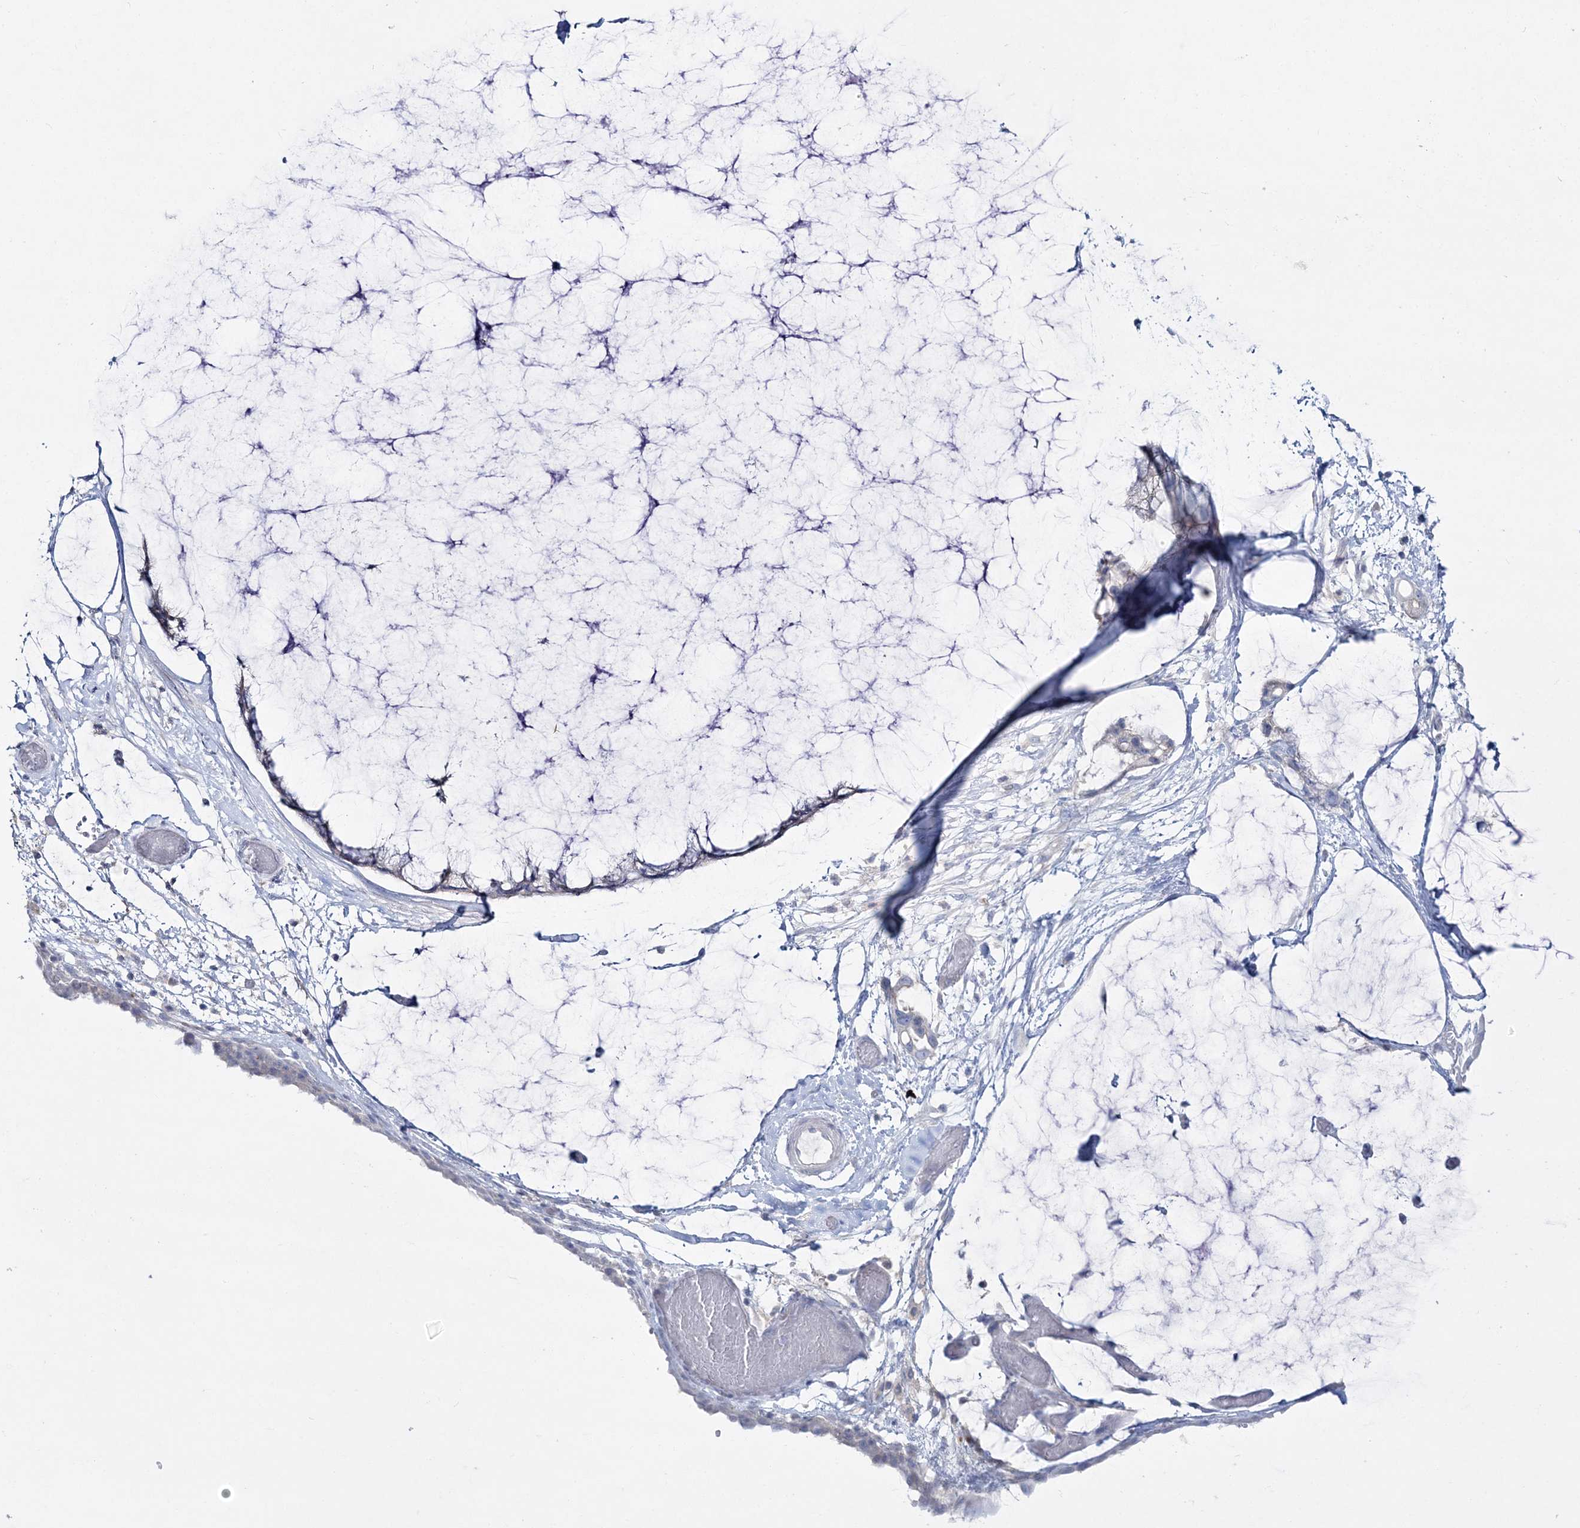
{"staining": {"intensity": "negative", "quantity": "none", "location": "none"}, "tissue": "ovarian cancer", "cell_type": "Tumor cells", "image_type": "cancer", "snomed": [{"axis": "morphology", "description": "Cystadenocarcinoma, mucinous, NOS"}, {"axis": "topography", "description": "Ovary"}], "caption": "Immunohistochemical staining of ovarian cancer demonstrates no significant staining in tumor cells.", "gene": "WDSUB1", "patient": {"sex": "female", "age": 39}}